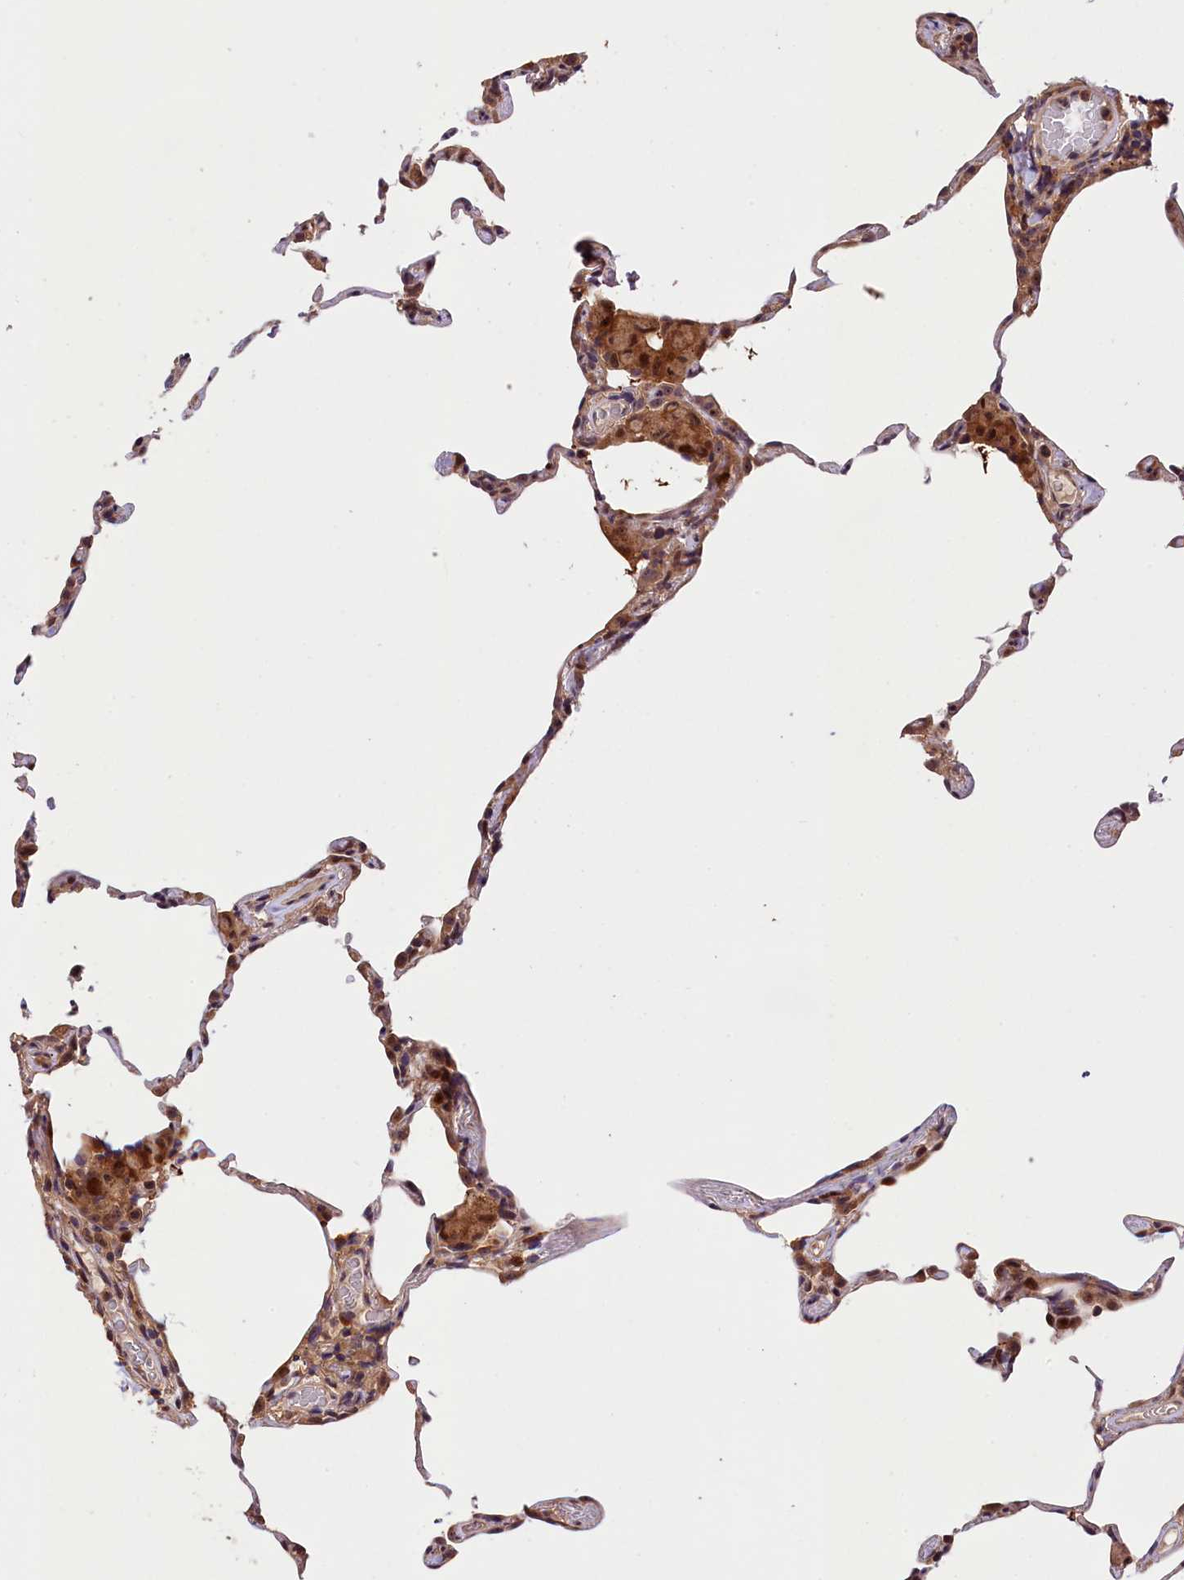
{"staining": {"intensity": "moderate", "quantity": "25%-75%", "location": "cytoplasmic/membranous"}, "tissue": "lung", "cell_type": "Alveolar cells", "image_type": "normal", "snomed": [{"axis": "morphology", "description": "Normal tissue, NOS"}, {"axis": "topography", "description": "Lung"}], "caption": "This photomicrograph shows unremarkable lung stained with immunohistochemistry to label a protein in brown. The cytoplasmic/membranous of alveolar cells show moderate positivity for the protein. Nuclei are counter-stained blue.", "gene": "PHAF1", "patient": {"sex": "female", "age": 57}}